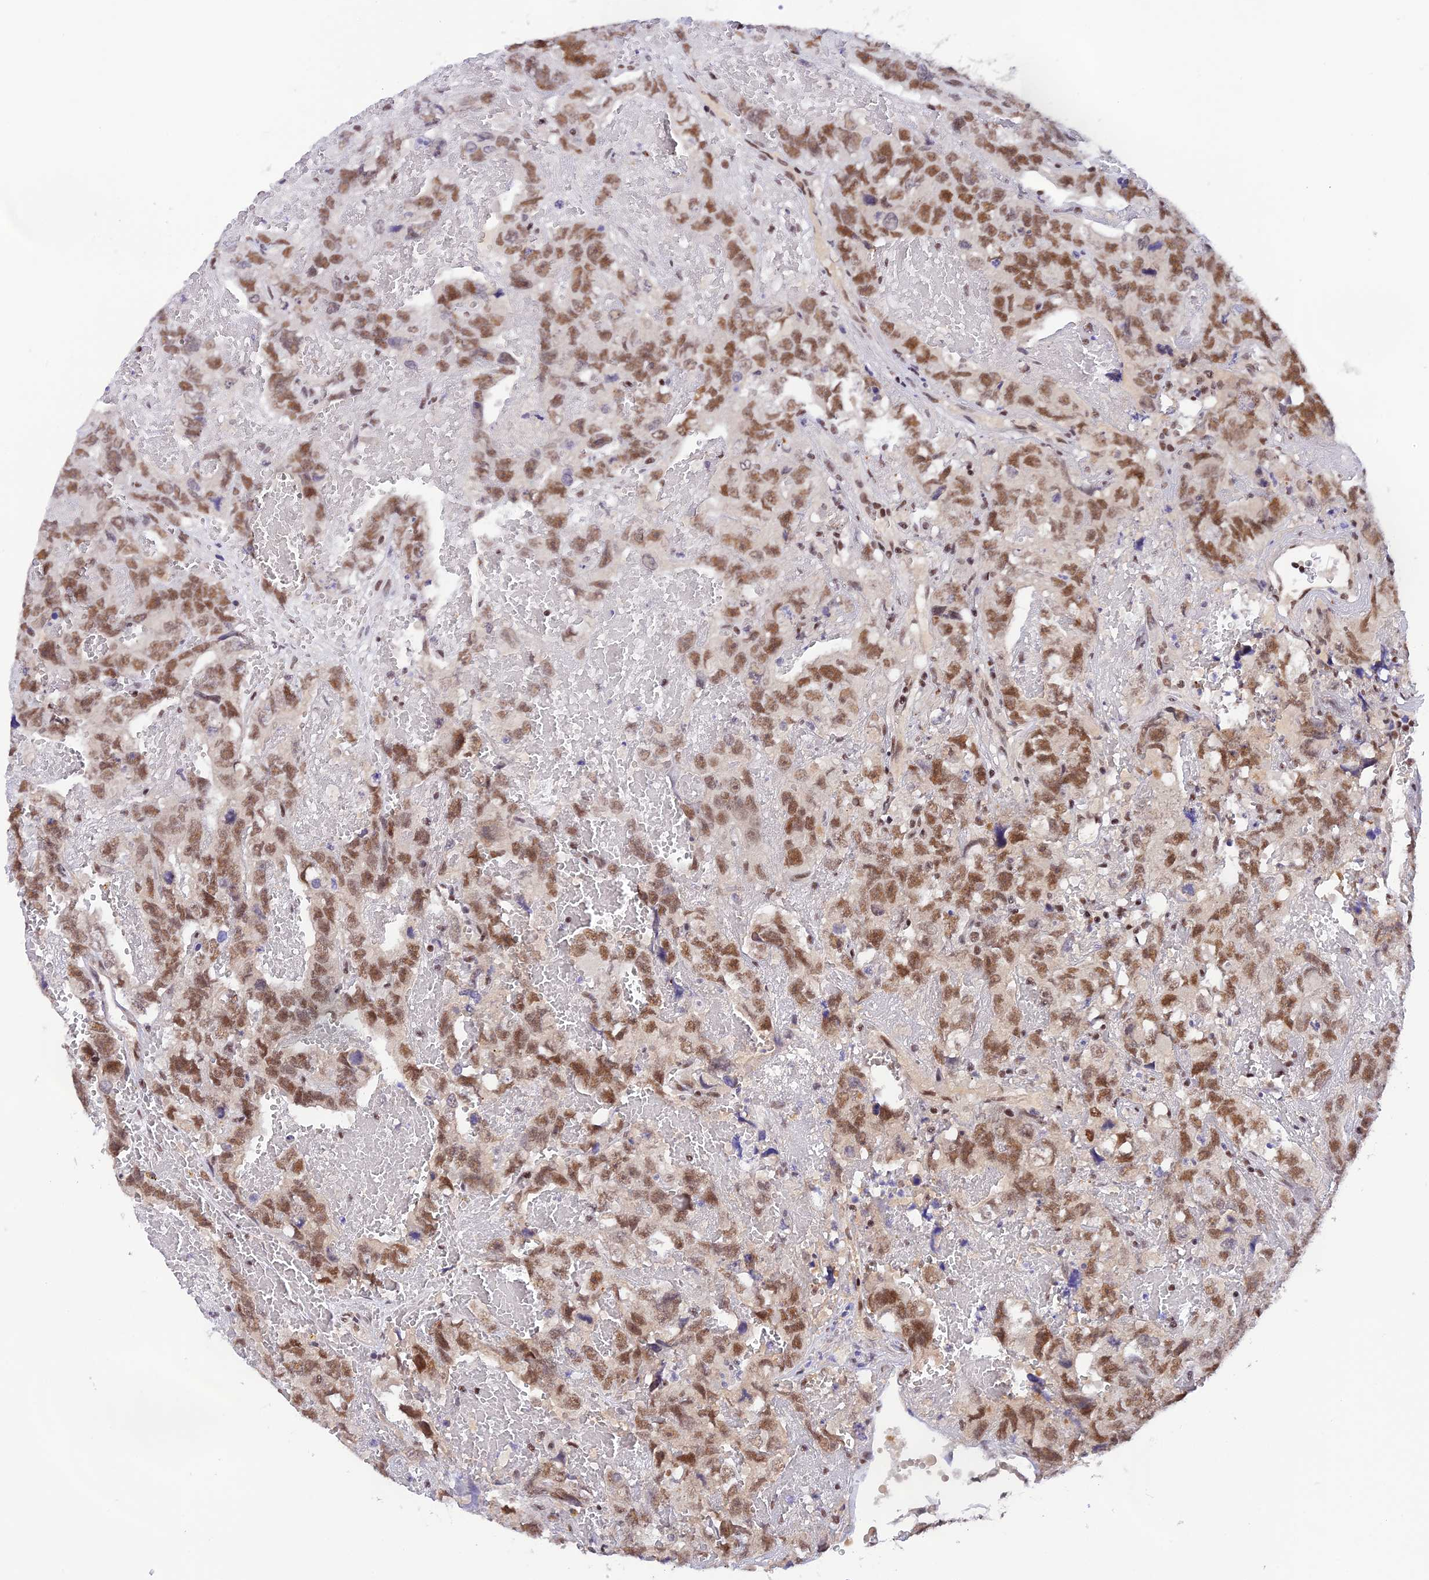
{"staining": {"intensity": "moderate", "quantity": ">75%", "location": "nuclear"}, "tissue": "testis cancer", "cell_type": "Tumor cells", "image_type": "cancer", "snomed": [{"axis": "morphology", "description": "Carcinoma, Embryonal, NOS"}, {"axis": "topography", "description": "Testis"}], "caption": "Testis cancer tissue reveals moderate nuclear positivity in approximately >75% of tumor cells, visualized by immunohistochemistry.", "gene": "THAP11", "patient": {"sex": "male", "age": 45}}